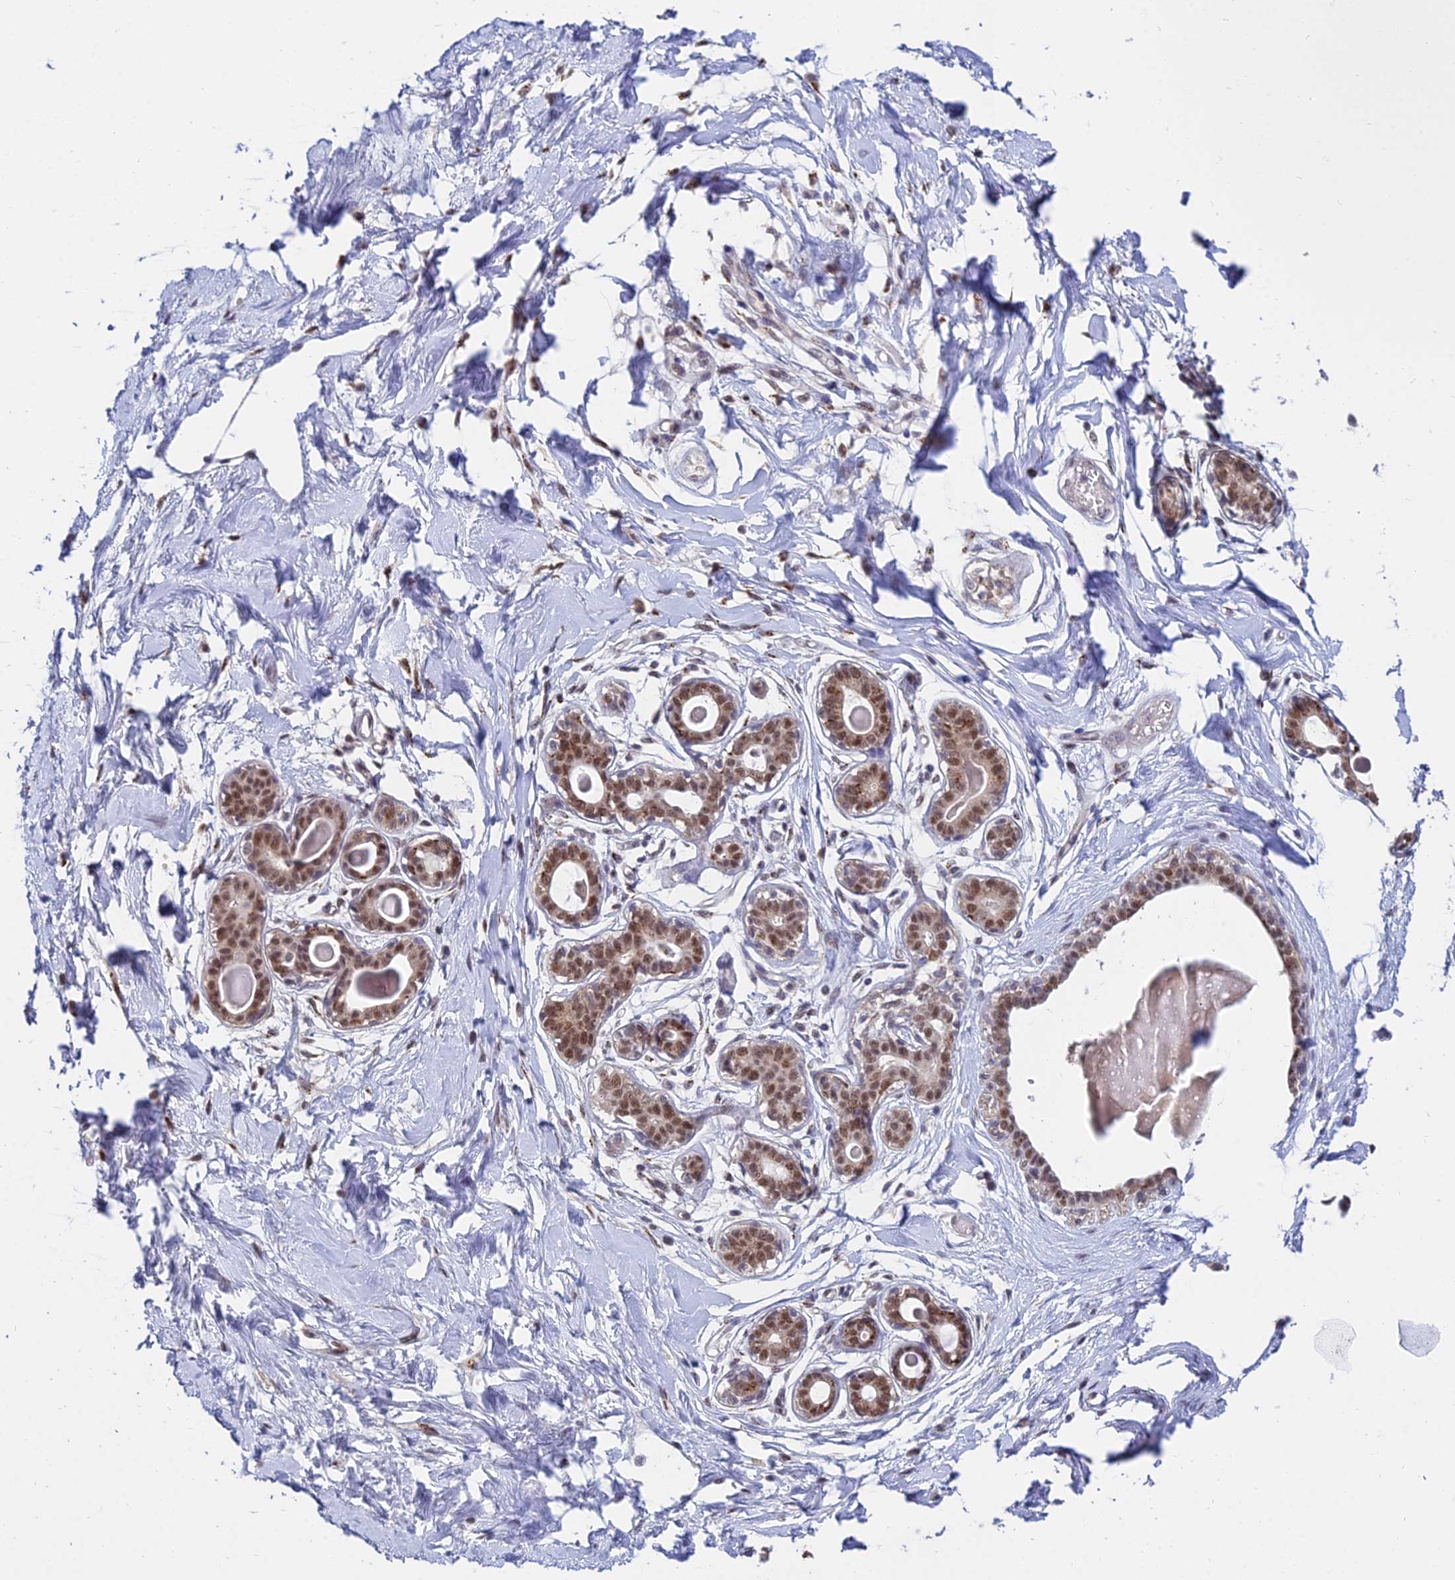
{"staining": {"intensity": "negative", "quantity": "none", "location": "none"}, "tissue": "breast", "cell_type": "Adipocytes", "image_type": "normal", "snomed": [{"axis": "morphology", "description": "Normal tissue, NOS"}, {"axis": "topography", "description": "Breast"}], "caption": "DAB immunohistochemical staining of unremarkable human breast displays no significant positivity in adipocytes.", "gene": "THOC3", "patient": {"sex": "female", "age": 45}}